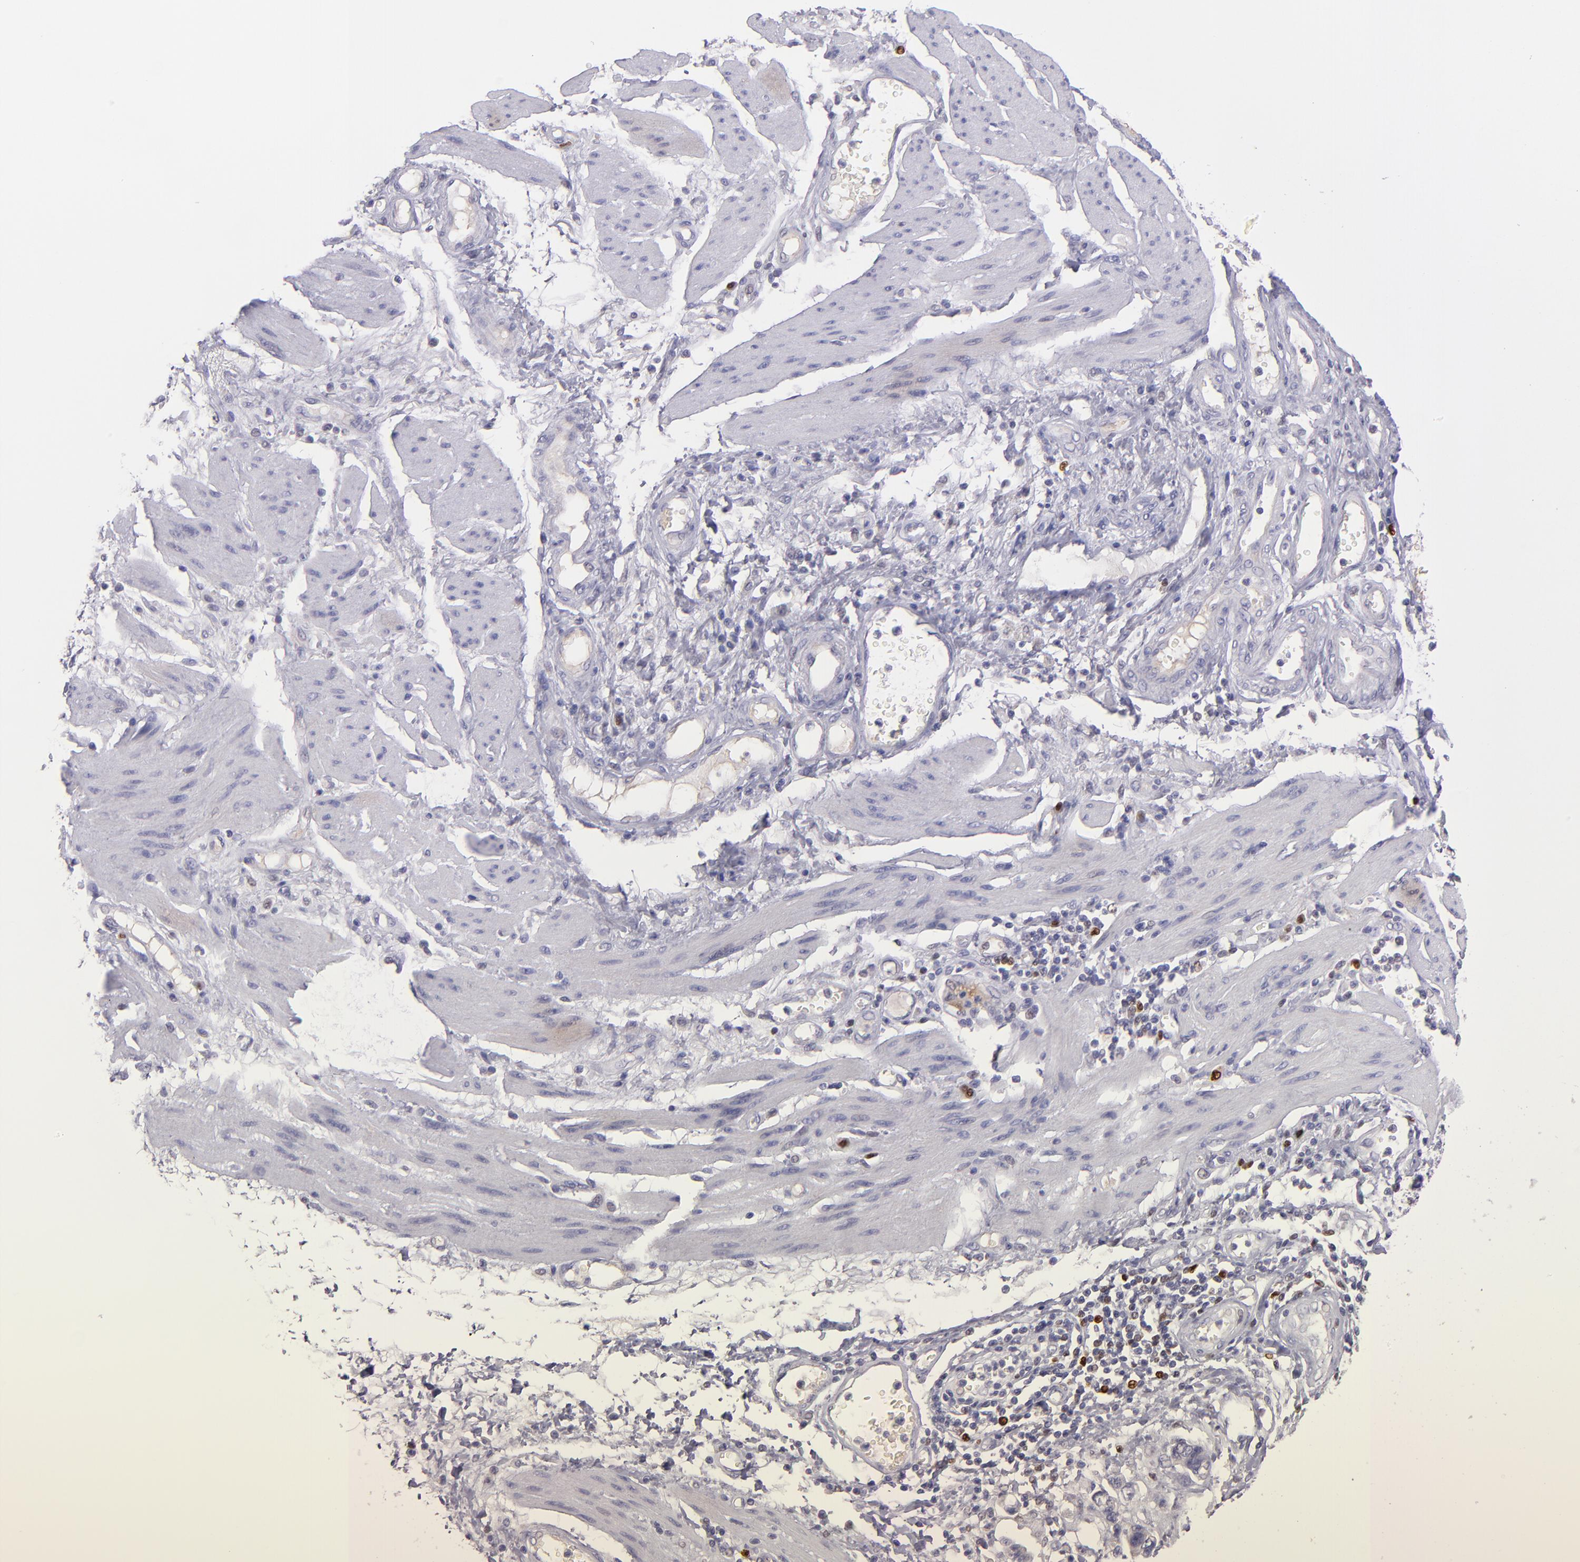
{"staining": {"intensity": "negative", "quantity": "none", "location": "none"}, "tissue": "stomach cancer", "cell_type": "Tumor cells", "image_type": "cancer", "snomed": [{"axis": "morphology", "description": "Adenocarcinoma, NOS"}, {"axis": "topography", "description": "Pancreas"}, {"axis": "topography", "description": "Stomach, upper"}], "caption": "Stomach cancer was stained to show a protein in brown. There is no significant positivity in tumor cells. (Immunohistochemistry, brightfield microscopy, high magnification).", "gene": "IRF8", "patient": {"sex": "male", "age": 77}}